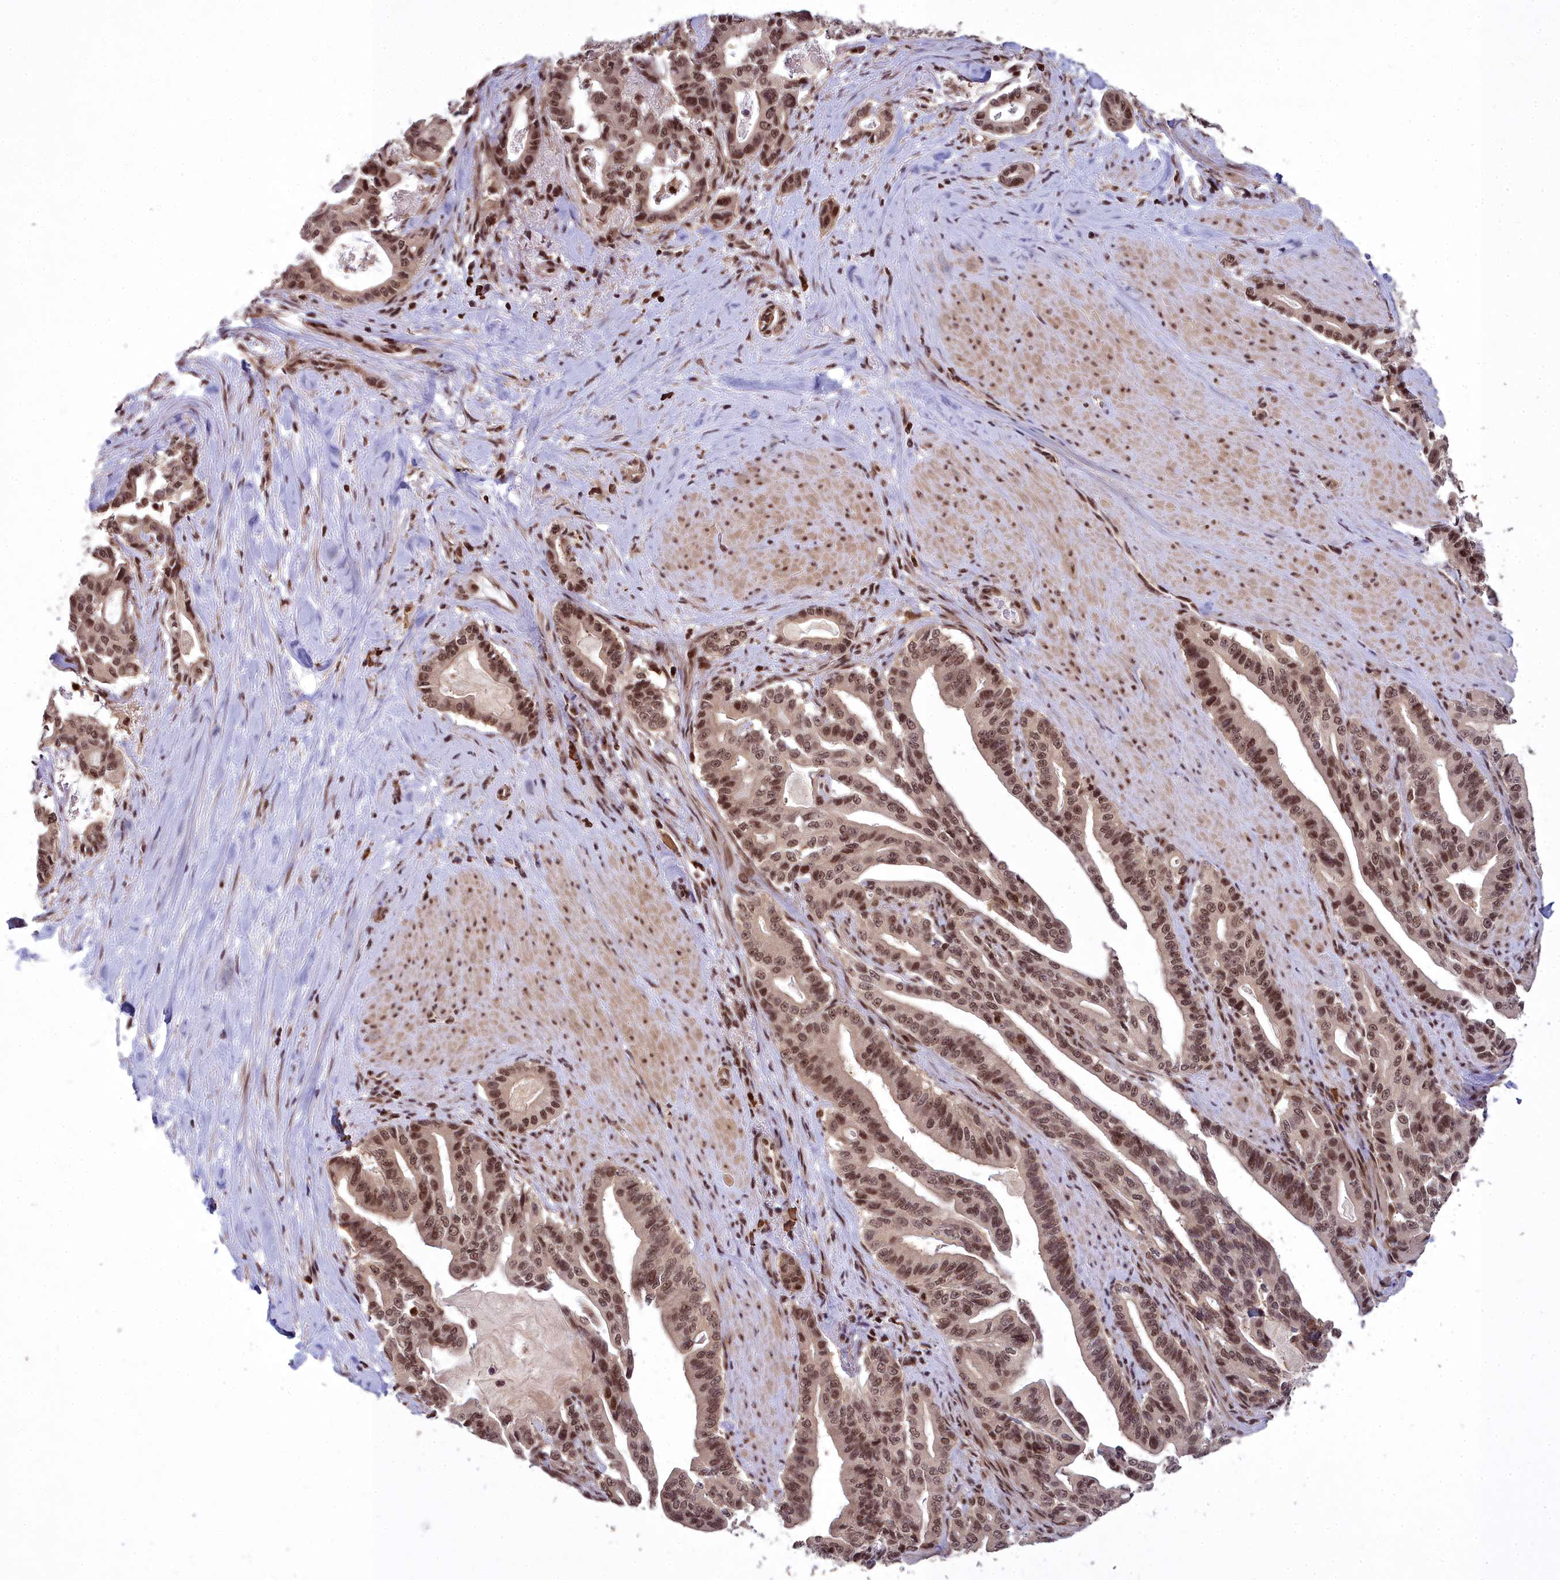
{"staining": {"intensity": "moderate", "quantity": ">75%", "location": "nuclear"}, "tissue": "pancreatic cancer", "cell_type": "Tumor cells", "image_type": "cancer", "snomed": [{"axis": "morphology", "description": "Adenocarcinoma, NOS"}, {"axis": "topography", "description": "Pancreas"}], "caption": "This is an image of immunohistochemistry staining of pancreatic adenocarcinoma, which shows moderate expression in the nuclear of tumor cells.", "gene": "GMEB1", "patient": {"sex": "male", "age": 63}}